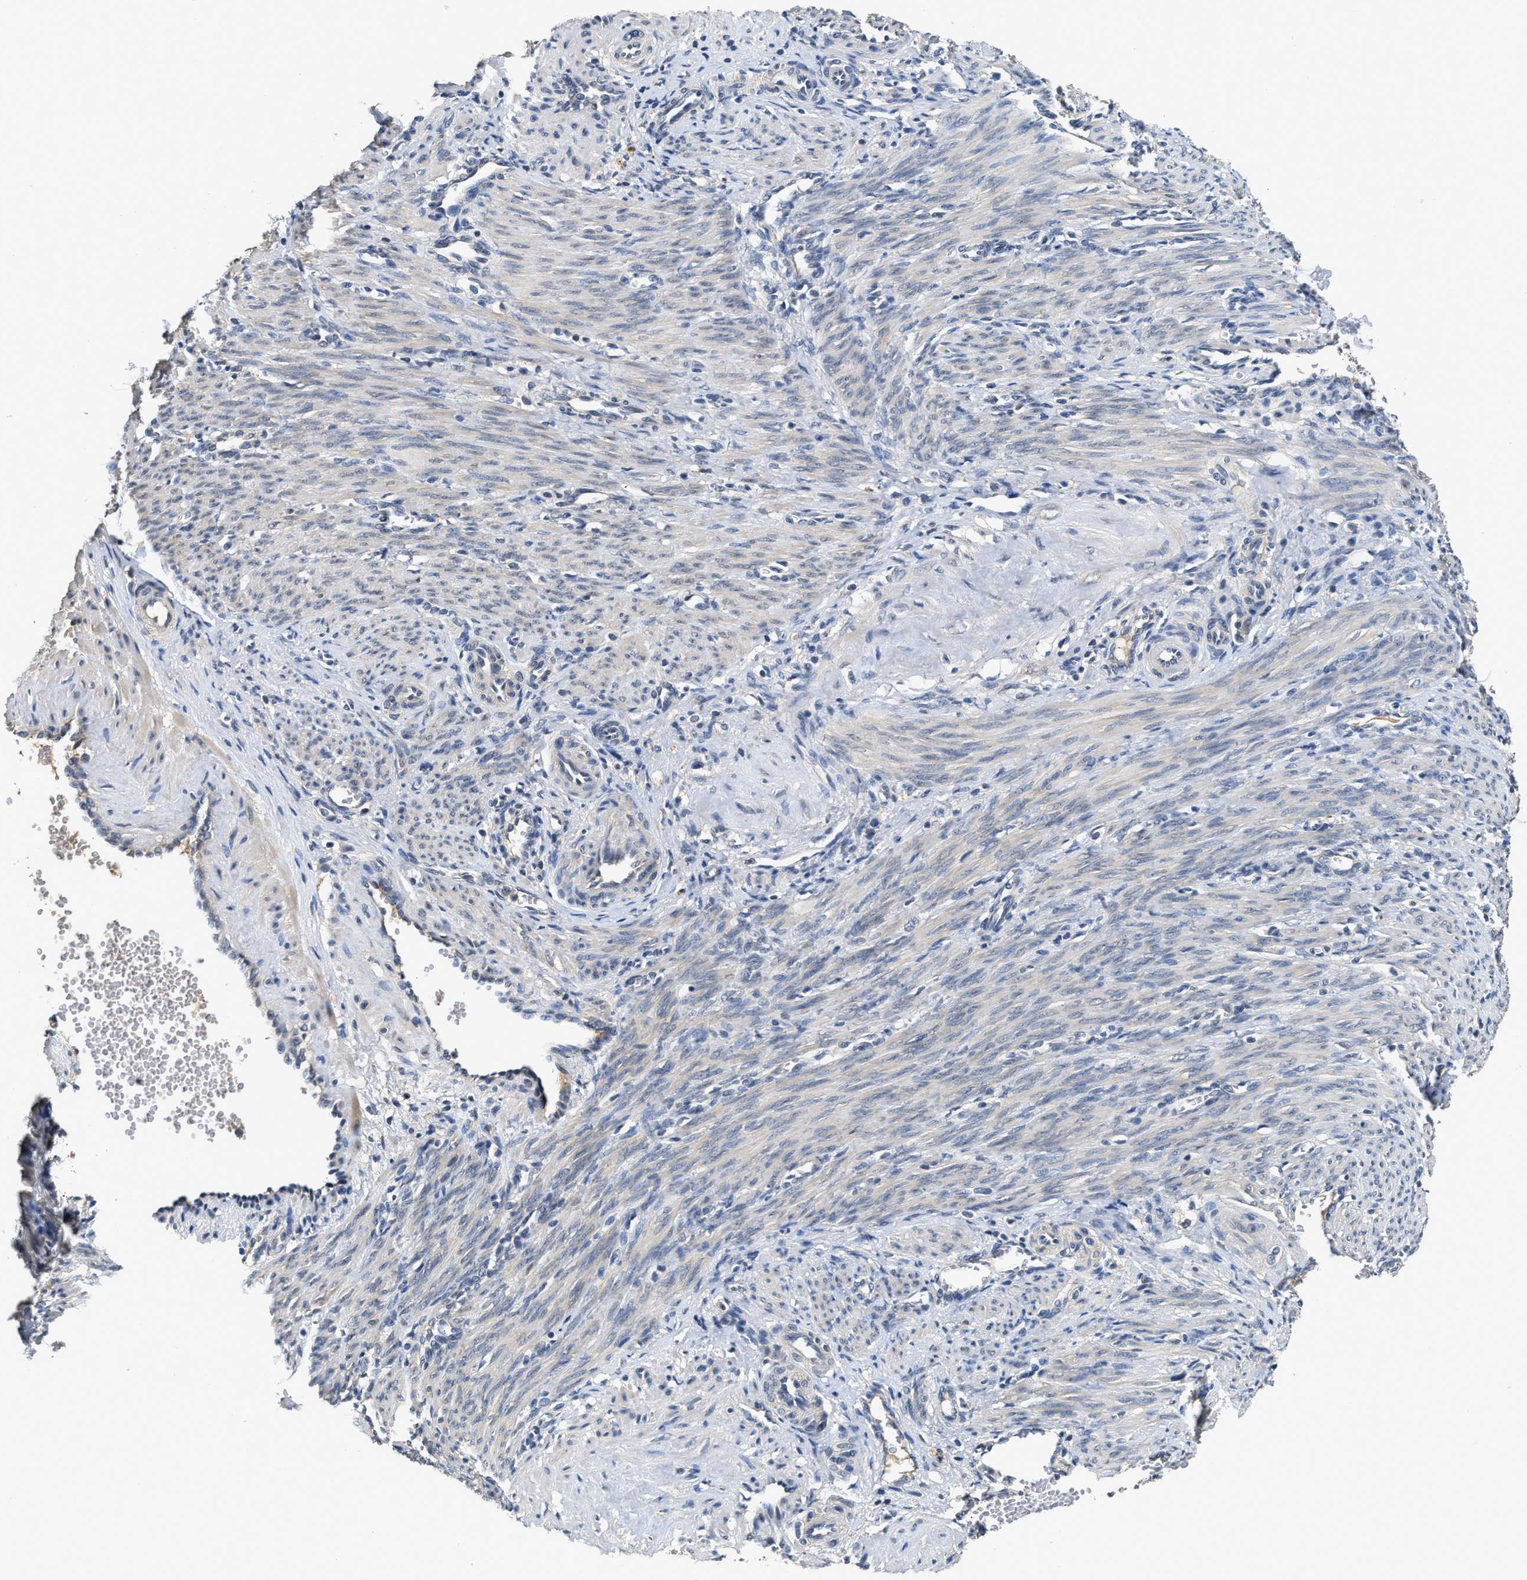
{"staining": {"intensity": "negative", "quantity": "none", "location": "none"}, "tissue": "smooth muscle", "cell_type": "Smooth muscle cells", "image_type": "normal", "snomed": [{"axis": "morphology", "description": "Normal tissue, NOS"}, {"axis": "topography", "description": "Endometrium"}], "caption": "IHC photomicrograph of normal smooth muscle stained for a protein (brown), which displays no positivity in smooth muscle cells. Nuclei are stained in blue.", "gene": "INHA", "patient": {"sex": "female", "age": 33}}